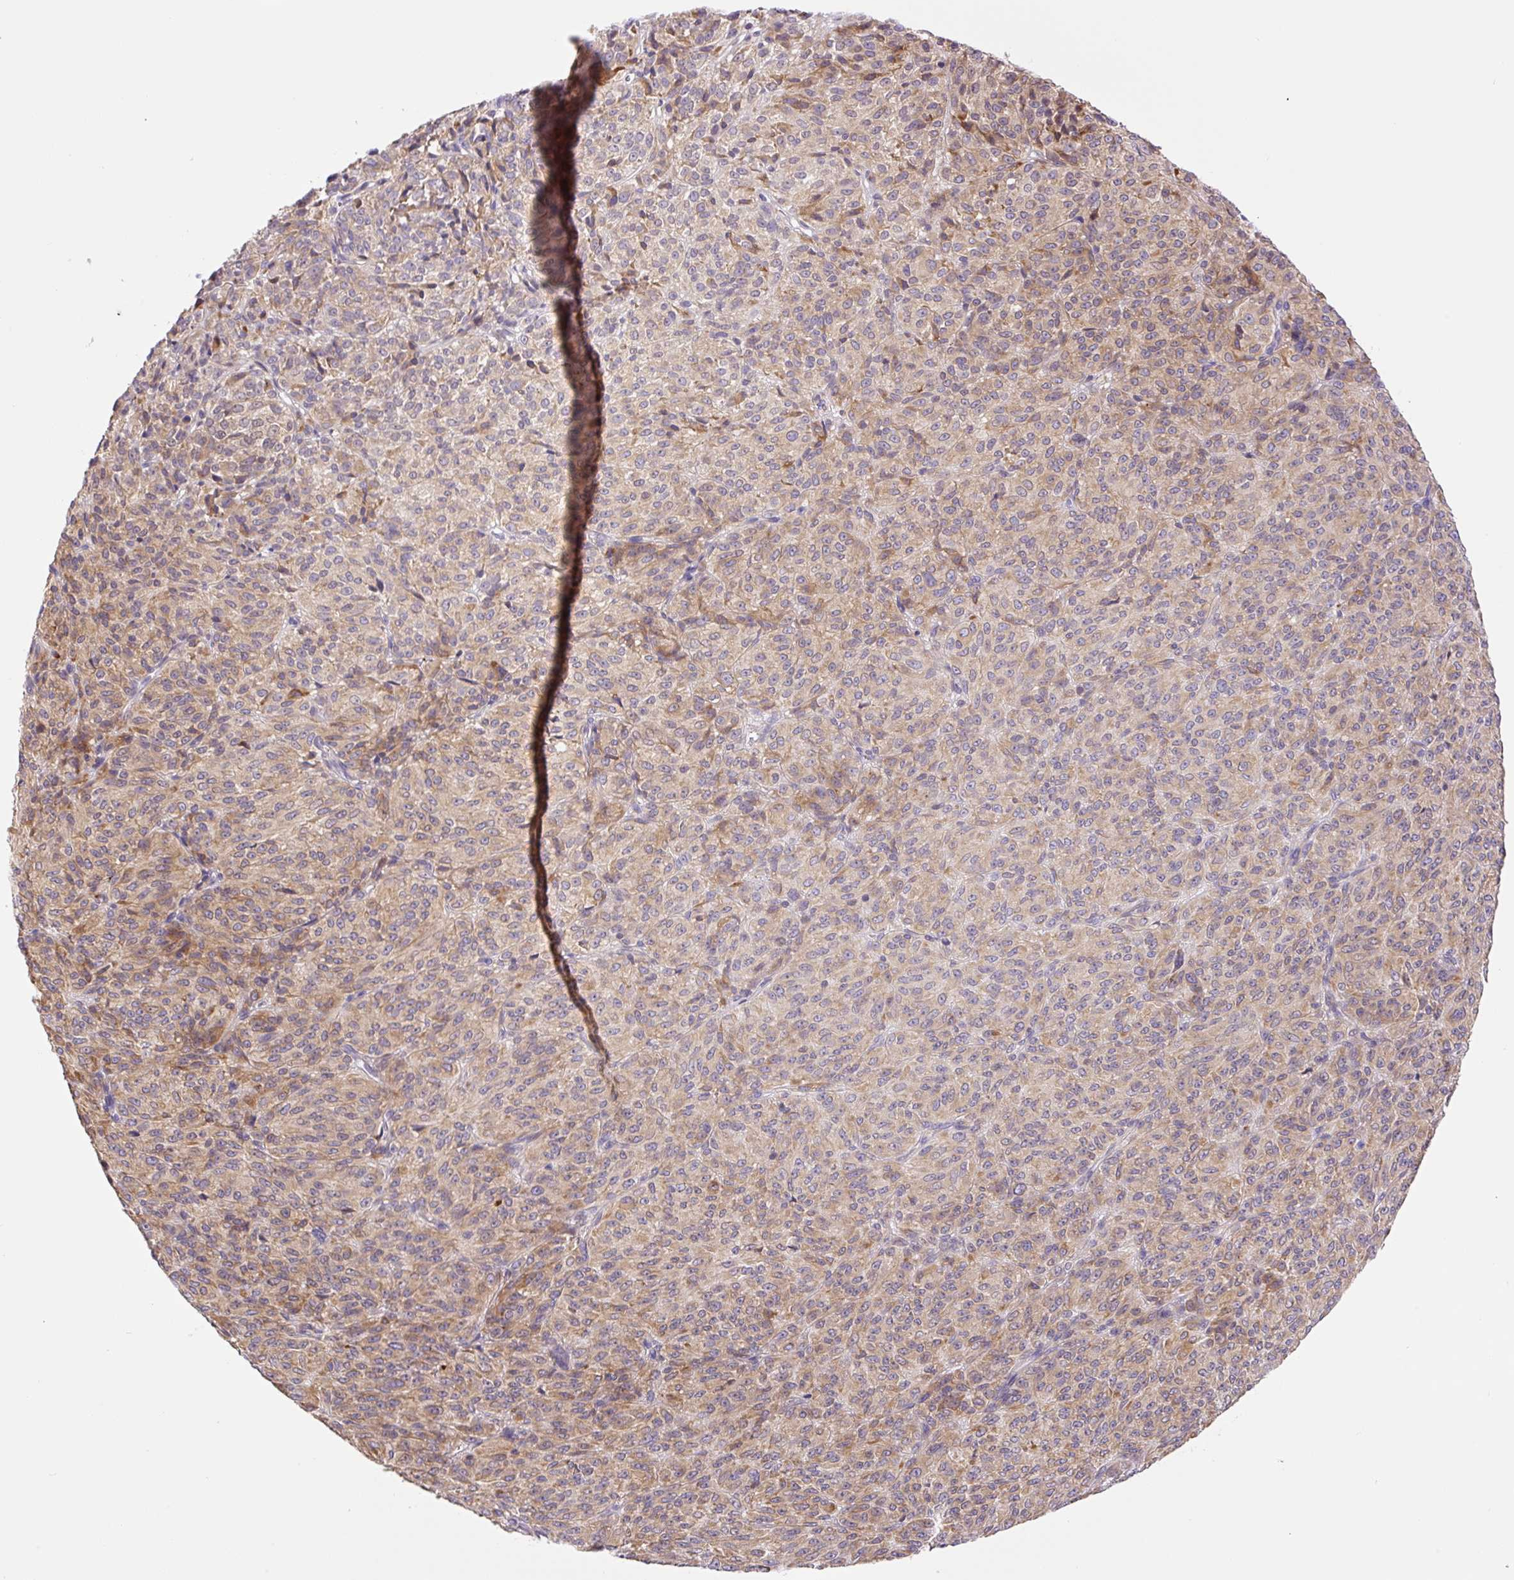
{"staining": {"intensity": "moderate", "quantity": ">75%", "location": "cytoplasmic/membranous"}, "tissue": "melanoma", "cell_type": "Tumor cells", "image_type": "cancer", "snomed": [{"axis": "morphology", "description": "Malignant melanoma, Metastatic site"}, {"axis": "topography", "description": "Brain"}], "caption": "Moderate cytoplasmic/membranous expression for a protein is present in about >75% of tumor cells of melanoma using IHC.", "gene": "POFUT1", "patient": {"sex": "female", "age": 56}}